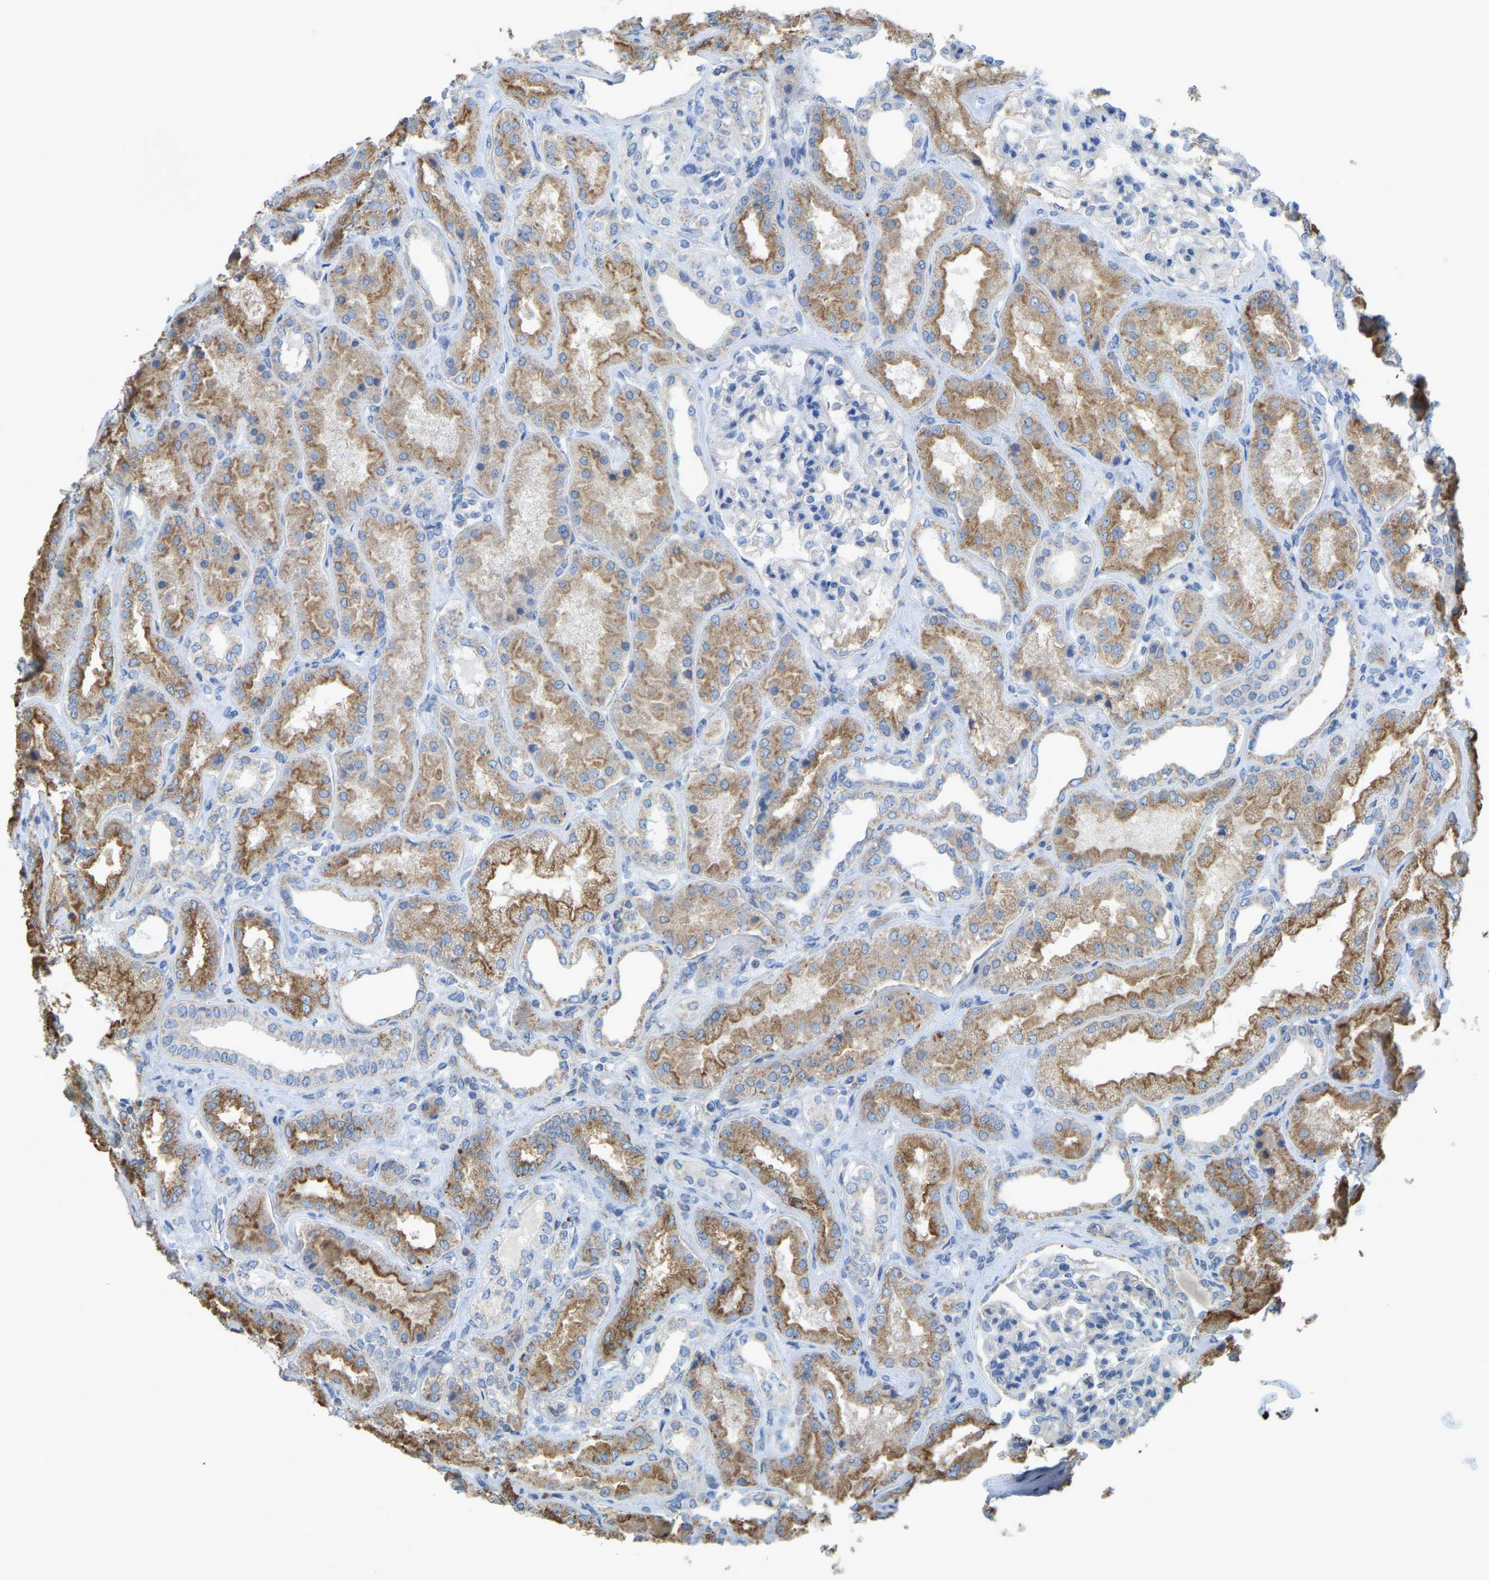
{"staining": {"intensity": "negative", "quantity": "none", "location": "none"}, "tissue": "kidney", "cell_type": "Cells in glomeruli", "image_type": "normal", "snomed": [{"axis": "morphology", "description": "Normal tissue, NOS"}, {"axis": "topography", "description": "Kidney"}], "caption": "Micrograph shows no protein positivity in cells in glomeruli of unremarkable kidney. The staining is performed using DAB brown chromogen with nuclei counter-stained in using hematoxylin.", "gene": "SERPINB5", "patient": {"sex": "female", "age": 56}}